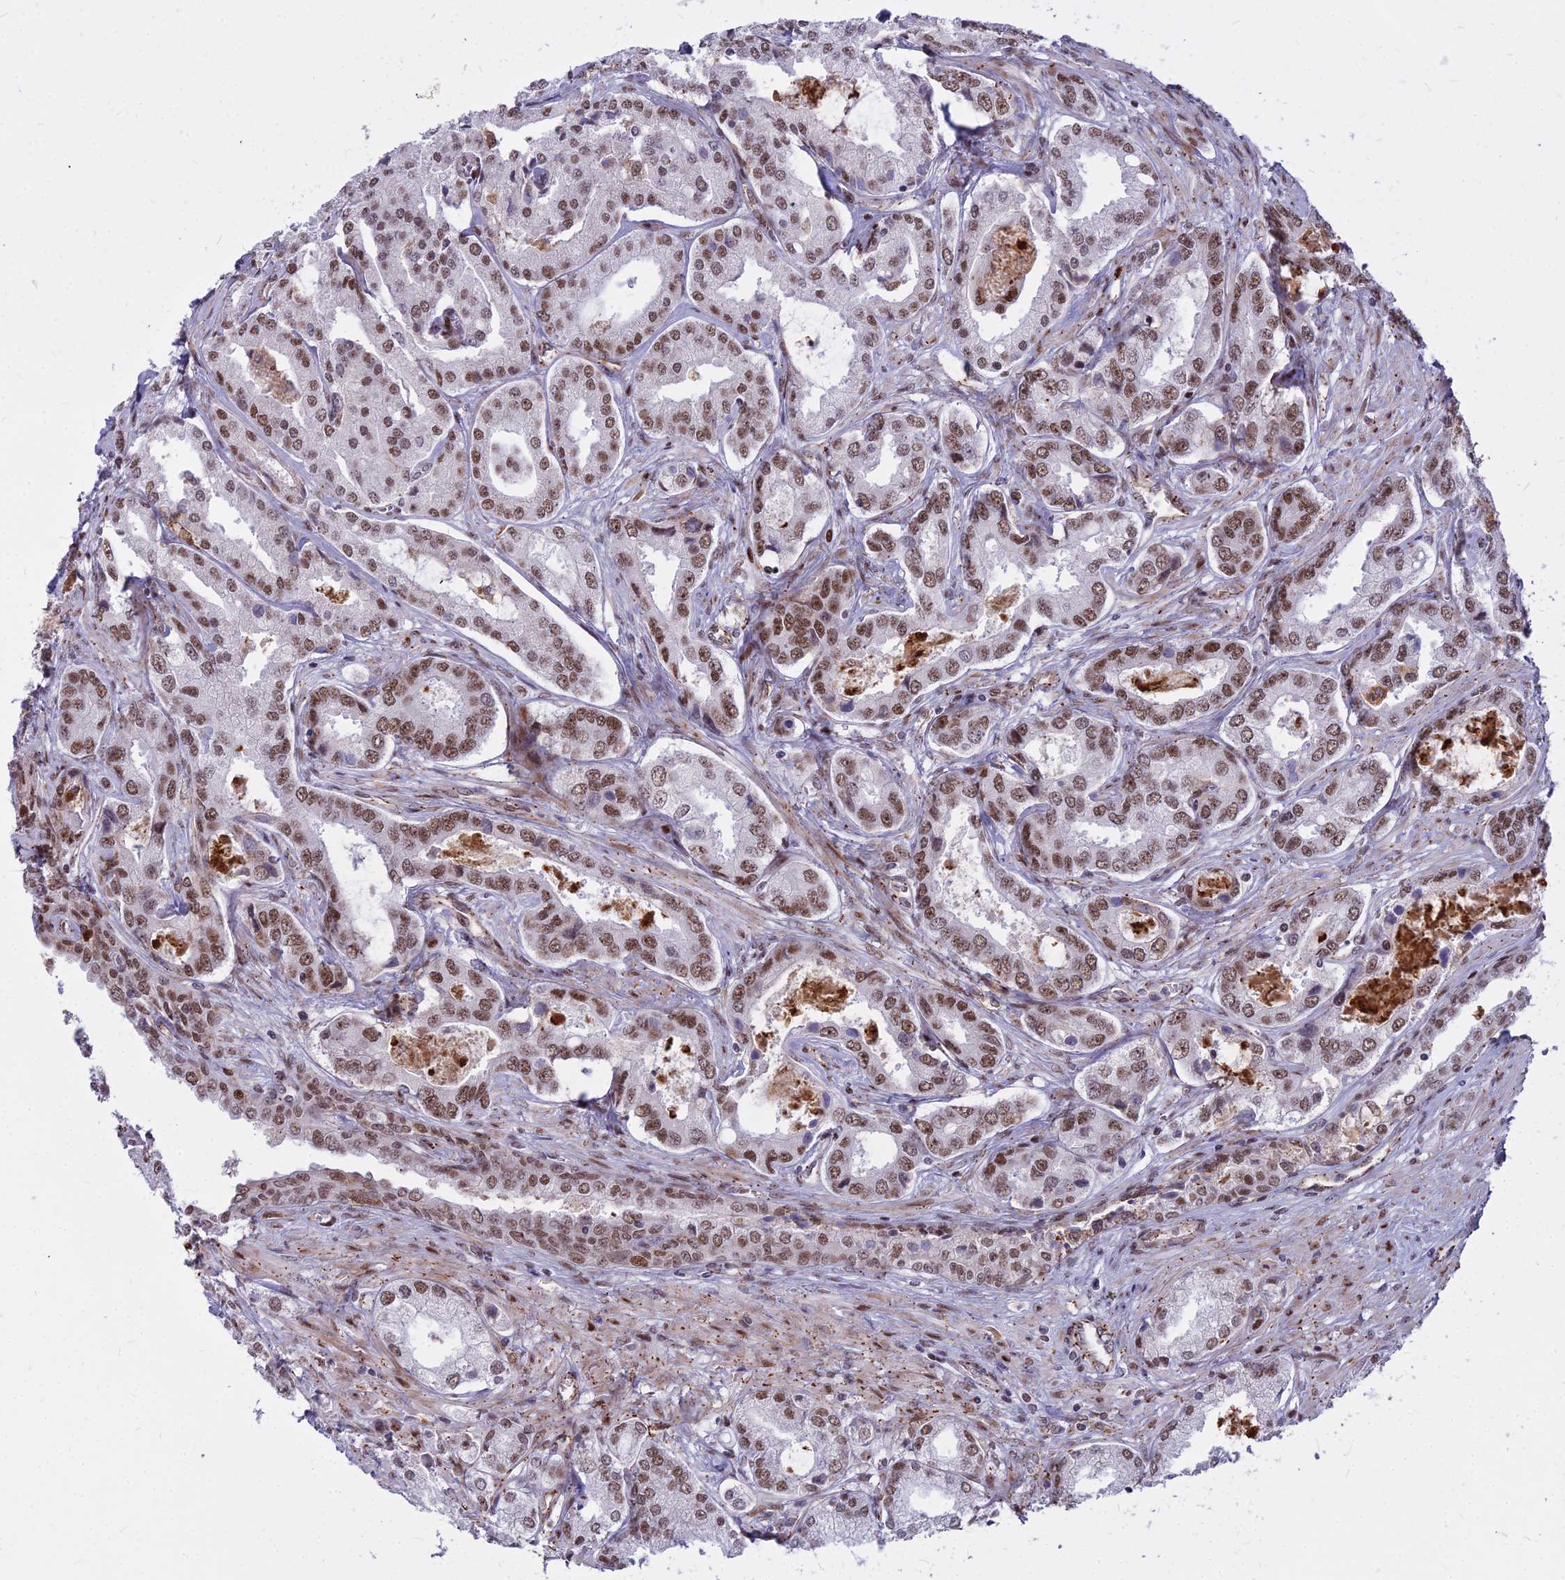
{"staining": {"intensity": "moderate", "quantity": ">75%", "location": "nuclear"}, "tissue": "prostate cancer", "cell_type": "Tumor cells", "image_type": "cancer", "snomed": [{"axis": "morphology", "description": "Adenocarcinoma, Low grade"}, {"axis": "topography", "description": "Prostate"}], "caption": "Prostate cancer tissue shows moderate nuclear staining in about >75% of tumor cells", "gene": "ALG10", "patient": {"sex": "male", "age": 68}}